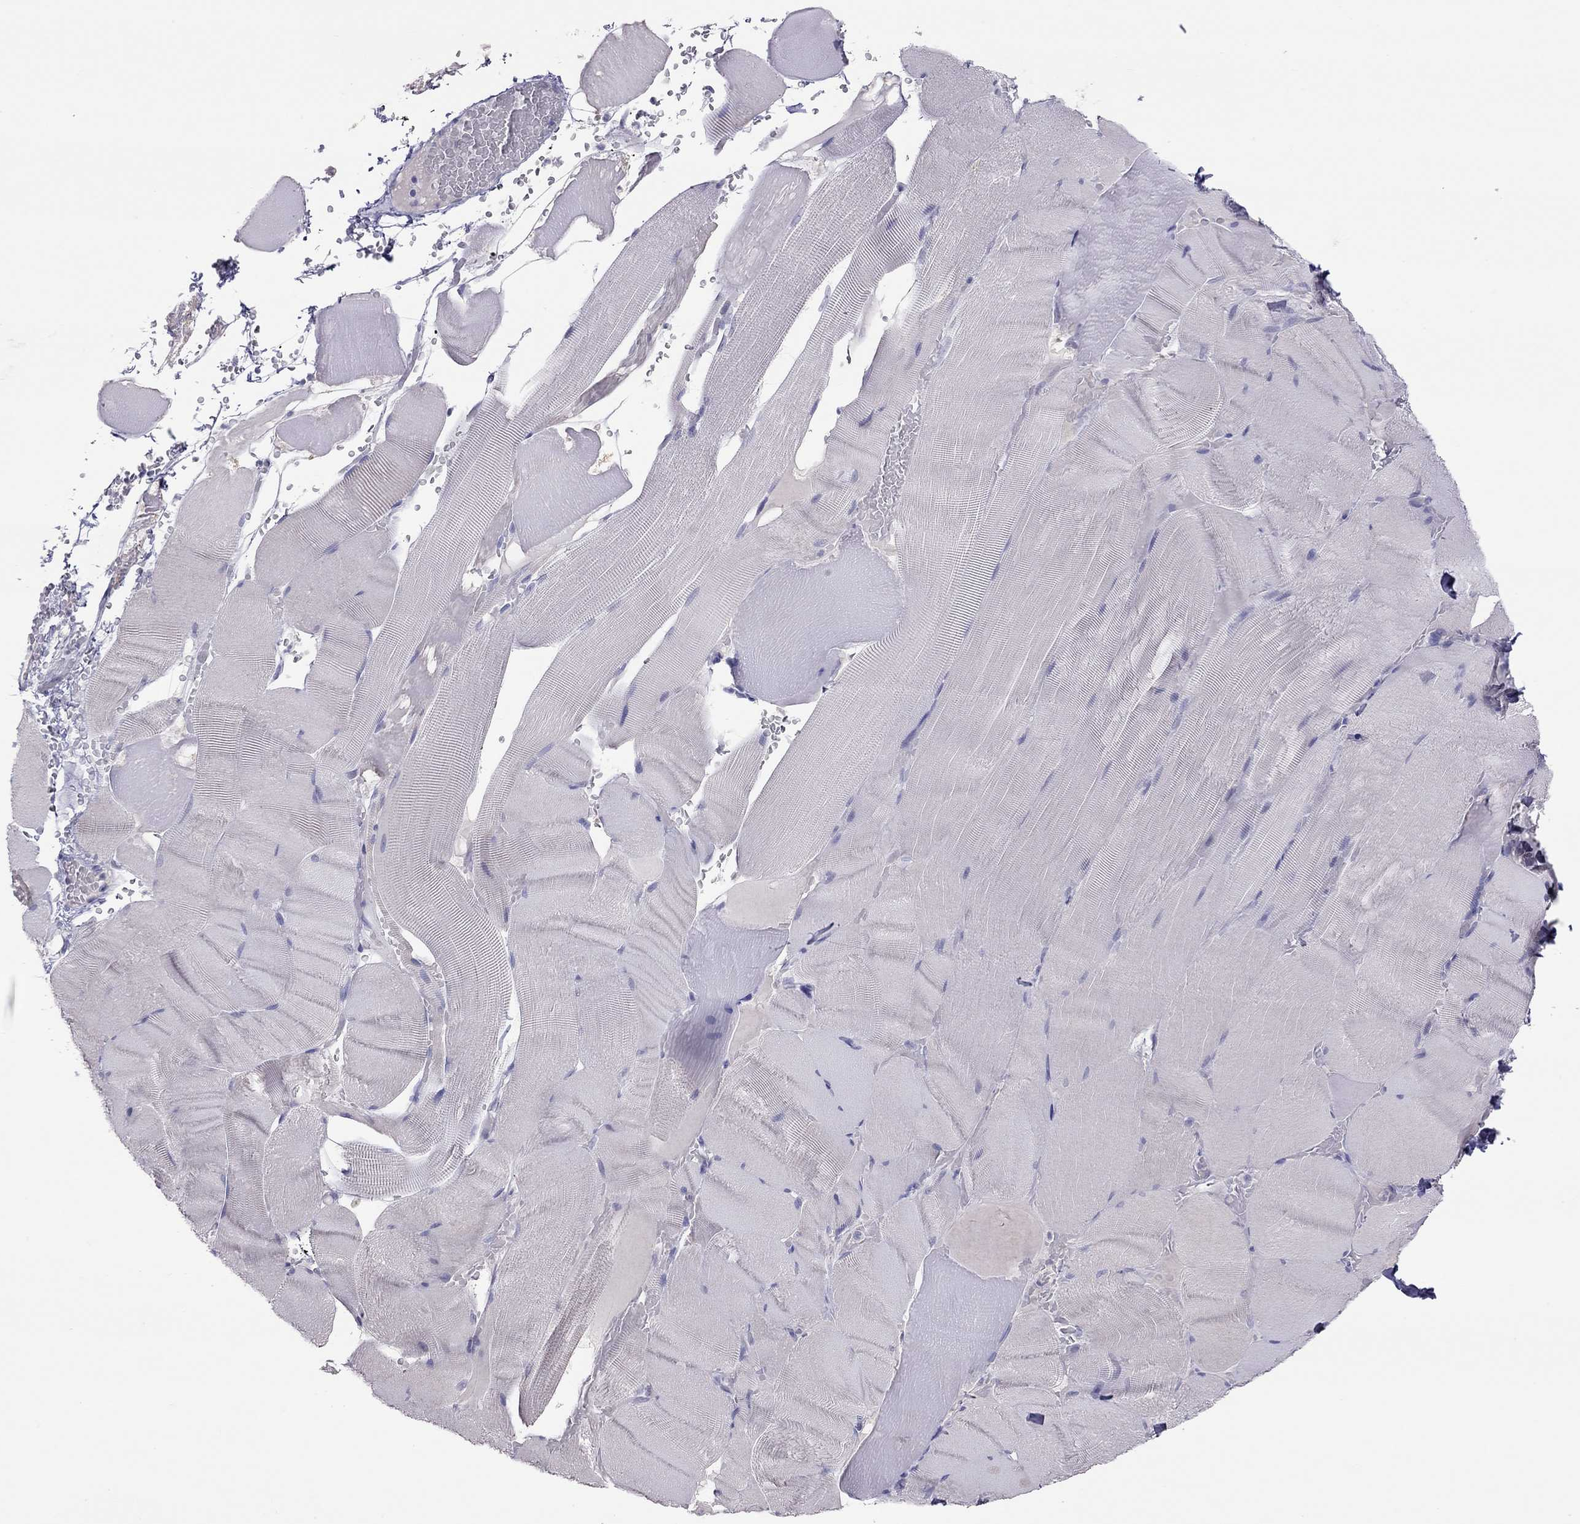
{"staining": {"intensity": "negative", "quantity": "none", "location": "none"}, "tissue": "skeletal muscle", "cell_type": "Myocytes", "image_type": "normal", "snomed": [{"axis": "morphology", "description": "Normal tissue, NOS"}, {"axis": "topography", "description": "Skeletal muscle"}], "caption": "Myocytes are negative for protein expression in unremarkable human skeletal muscle. The staining is performed using DAB (3,3'-diaminobenzidine) brown chromogen with nuclei counter-stained in using hematoxylin.", "gene": "JHY", "patient": {"sex": "male", "age": 56}}